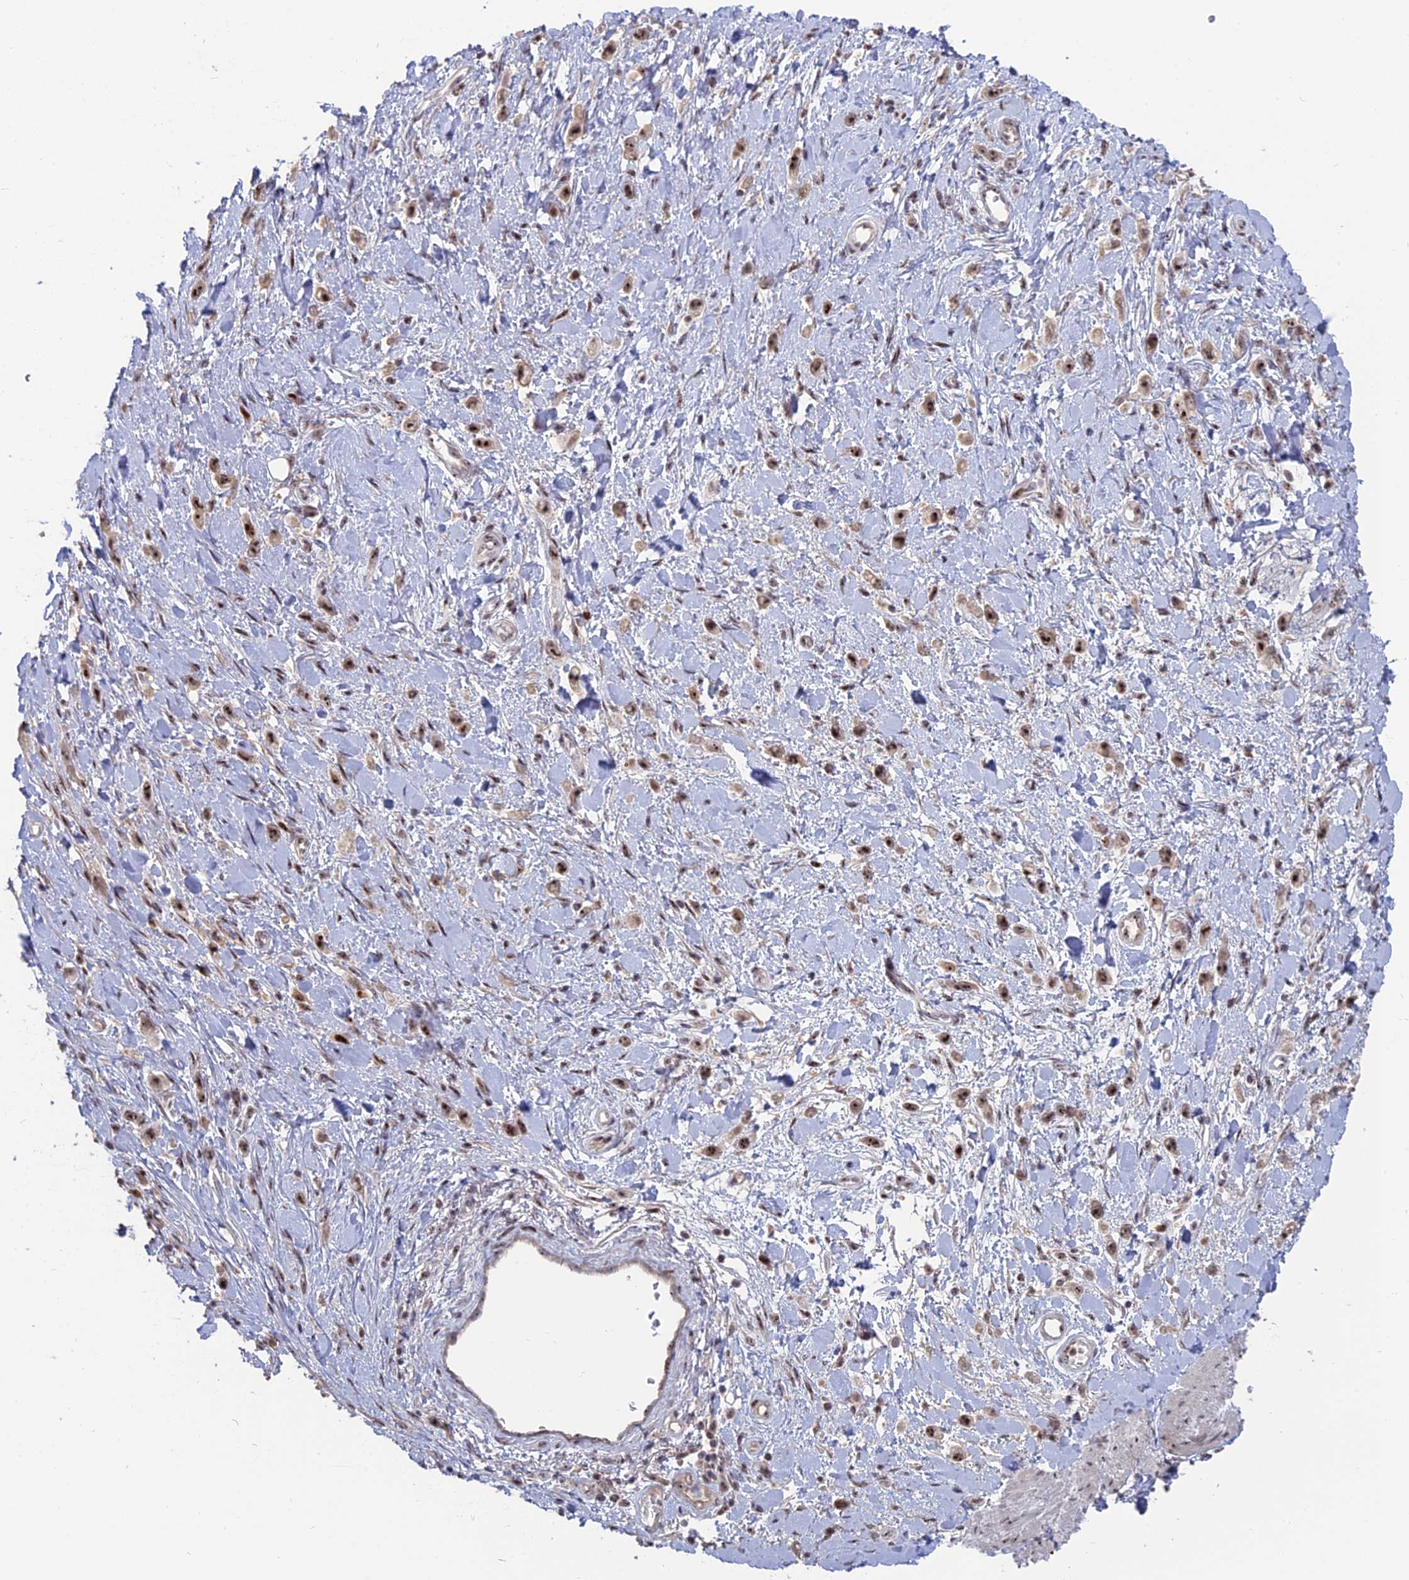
{"staining": {"intensity": "moderate", "quantity": ">75%", "location": "nuclear"}, "tissue": "stomach cancer", "cell_type": "Tumor cells", "image_type": "cancer", "snomed": [{"axis": "morphology", "description": "Adenocarcinoma, NOS"}, {"axis": "topography", "description": "Stomach"}], "caption": "This image exhibits immunohistochemistry staining of human stomach cancer (adenocarcinoma), with medium moderate nuclear positivity in about >75% of tumor cells.", "gene": "FAM131A", "patient": {"sex": "female", "age": 65}}